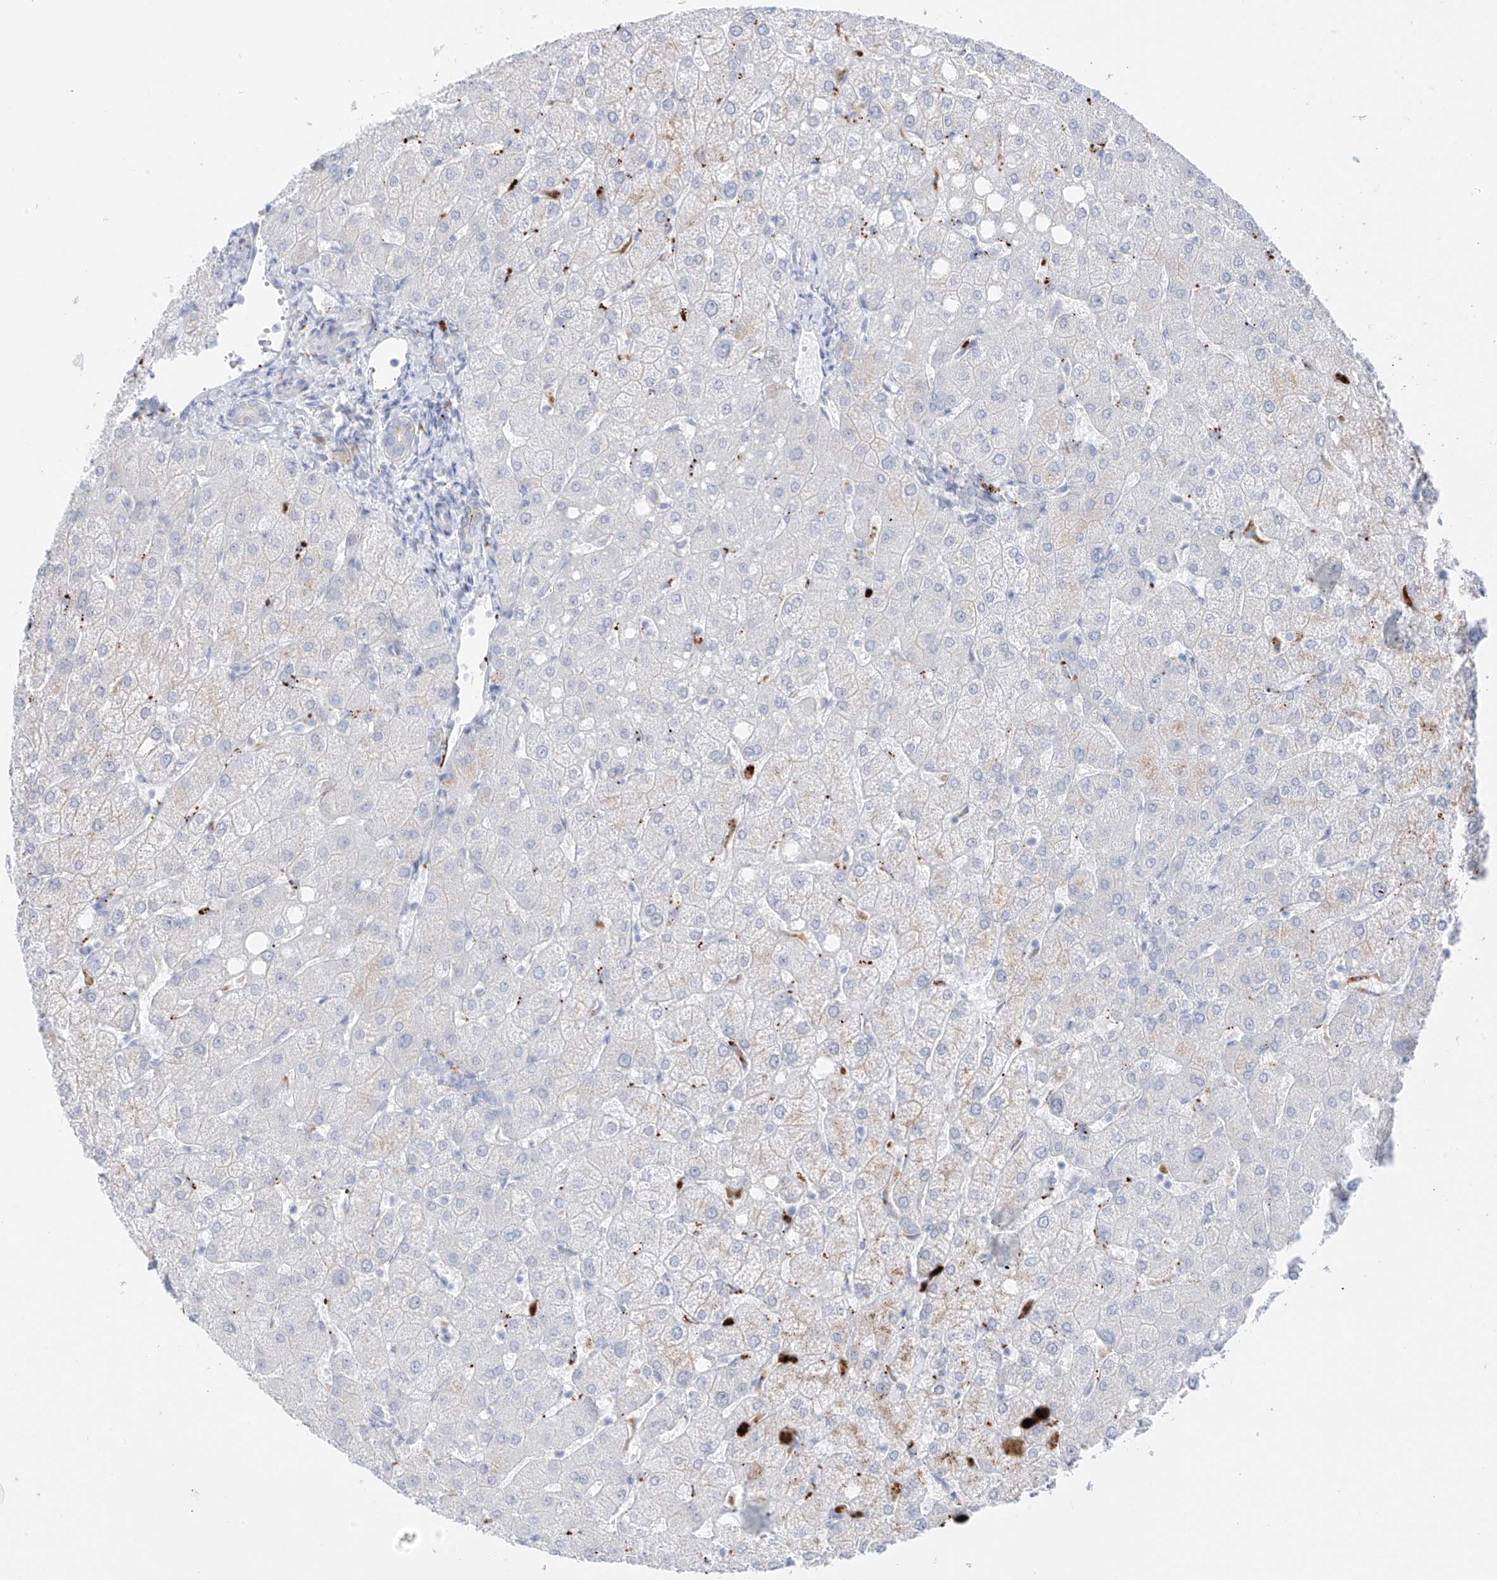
{"staining": {"intensity": "negative", "quantity": "none", "location": "none"}, "tissue": "liver", "cell_type": "Cholangiocytes", "image_type": "normal", "snomed": [{"axis": "morphology", "description": "Normal tissue, NOS"}, {"axis": "topography", "description": "Liver"}], "caption": "The IHC image has no significant expression in cholangiocytes of liver.", "gene": "PSPH", "patient": {"sex": "female", "age": 54}}